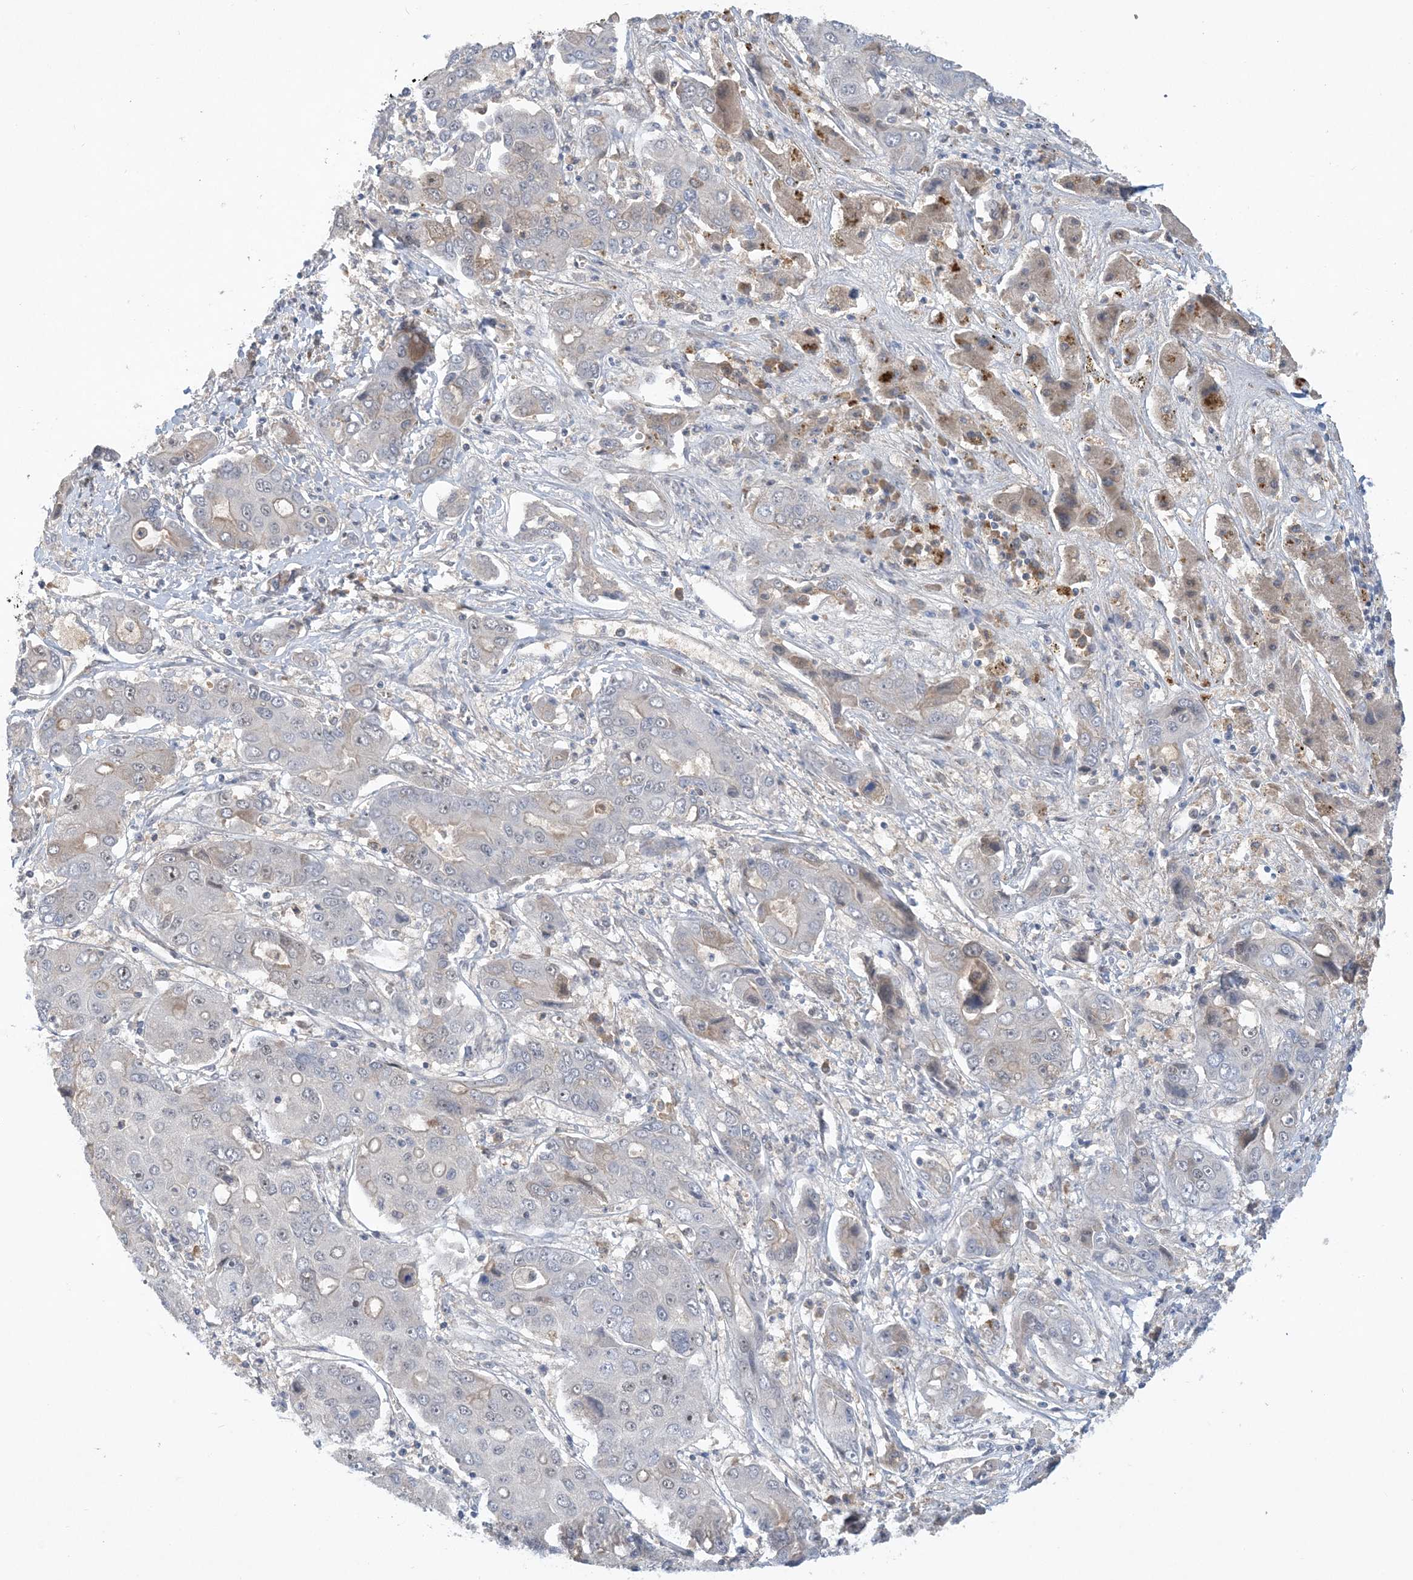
{"staining": {"intensity": "negative", "quantity": "none", "location": "none"}, "tissue": "liver cancer", "cell_type": "Tumor cells", "image_type": "cancer", "snomed": [{"axis": "morphology", "description": "Cholangiocarcinoma"}, {"axis": "topography", "description": "Liver"}], "caption": "Immunohistochemistry (IHC) image of neoplastic tissue: liver cancer stained with DAB demonstrates no significant protein staining in tumor cells. (Stains: DAB (3,3'-diaminobenzidine) immunohistochemistry with hematoxylin counter stain, Microscopy: brightfield microscopy at high magnification).", "gene": "UBE2E1", "patient": {"sex": "male", "age": 67}}